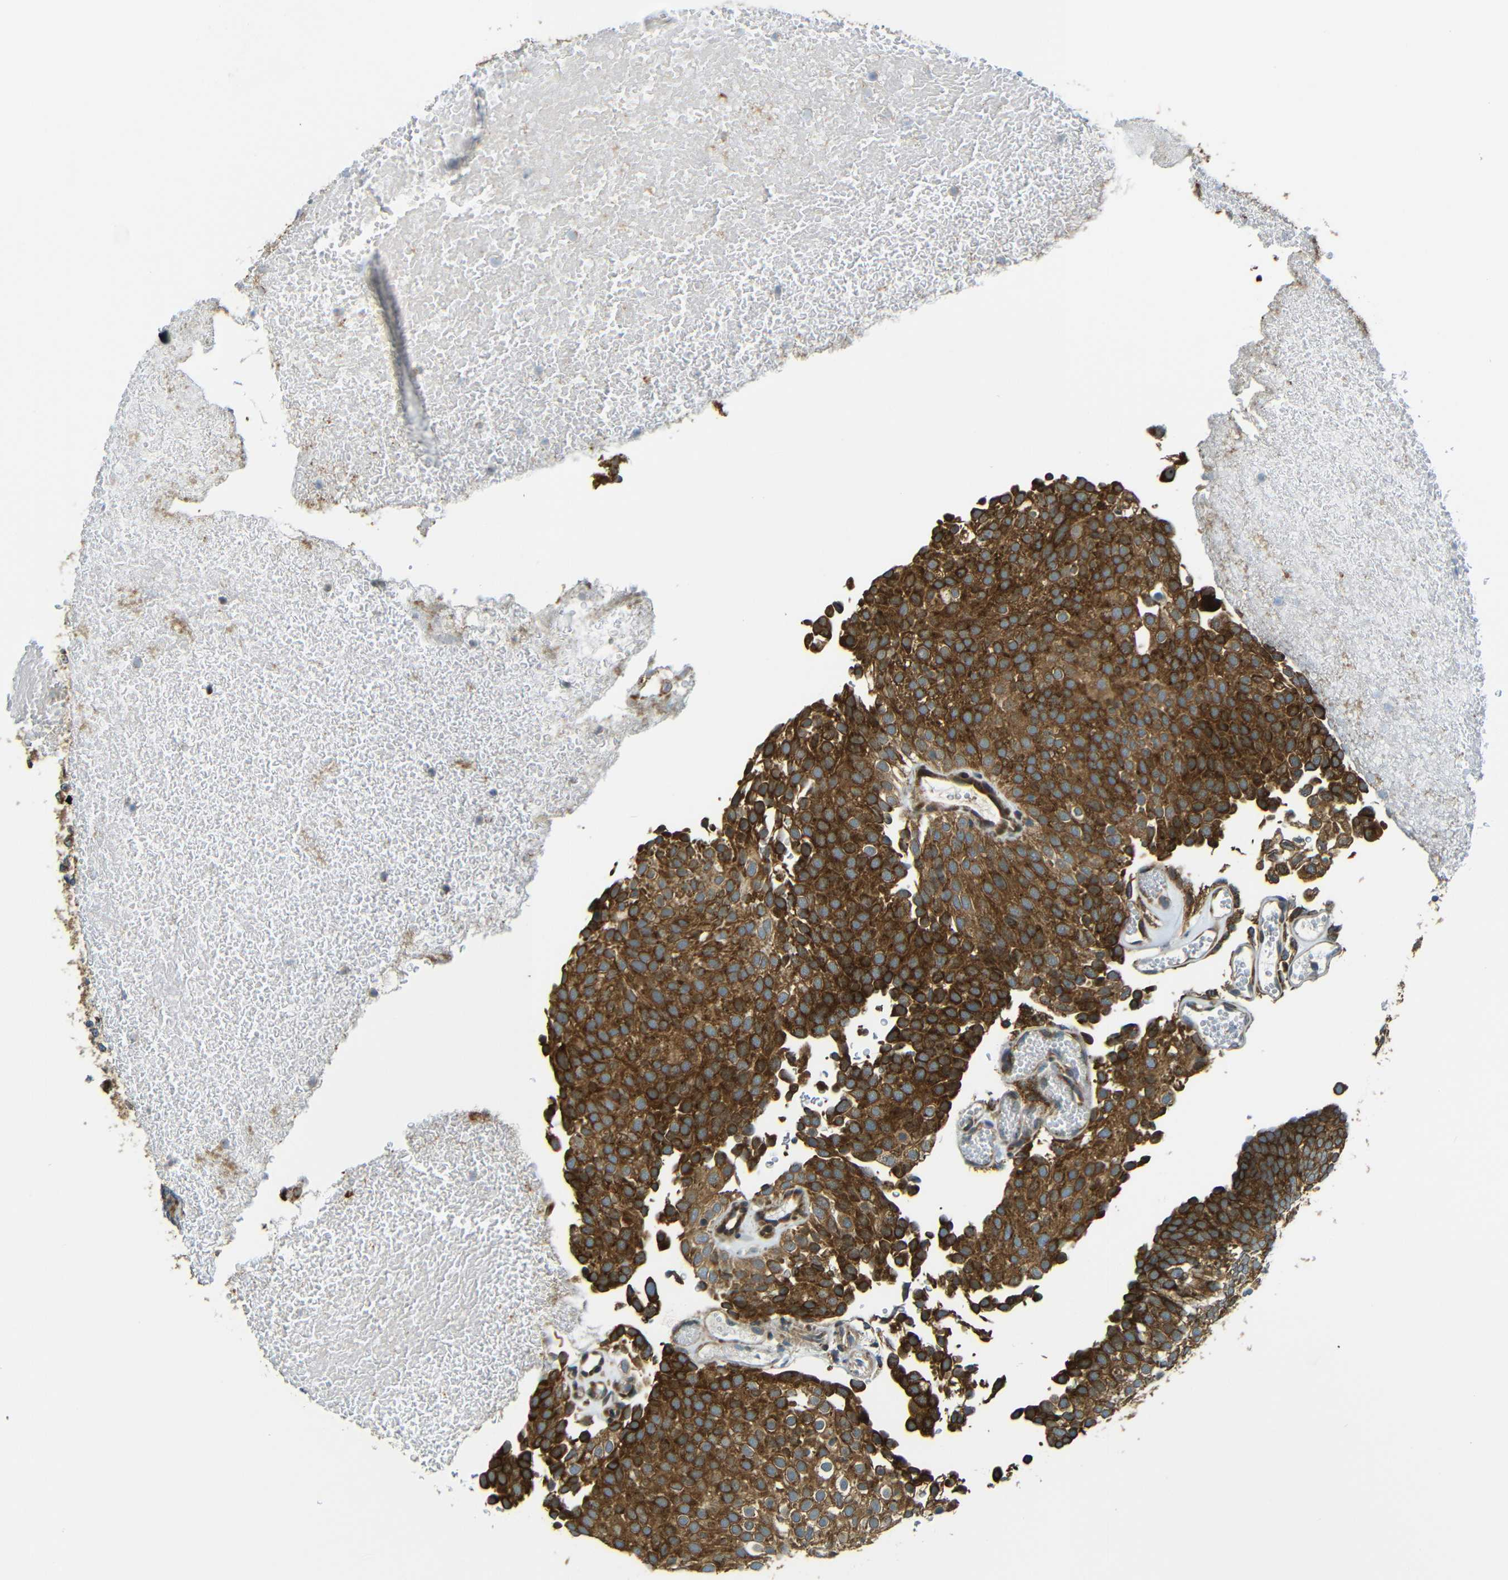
{"staining": {"intensity": "strong", "quantity": ">75%", "location": "cytoplasmic/membranous"}, "tissue": "urothelial cancer", "cell_type": "Tumor cells", "image_type": "cancer", "snomed": [{"axis": "morphology", "description": "Urothelial carcinoma, Low grade"}, {"axis": "topography", "description": "Urinary bladder"}], "caption": "Urothelial carcinoma (low-grade) stained with DAB (3,3'-diaminobenzidine) immunohistochemistry shows high levels of strong cytoplasmic/membranous positivity in about >75% of tumor cells.", "gene": "VAPB", "patient": {"sex": "male", "age": 78}}